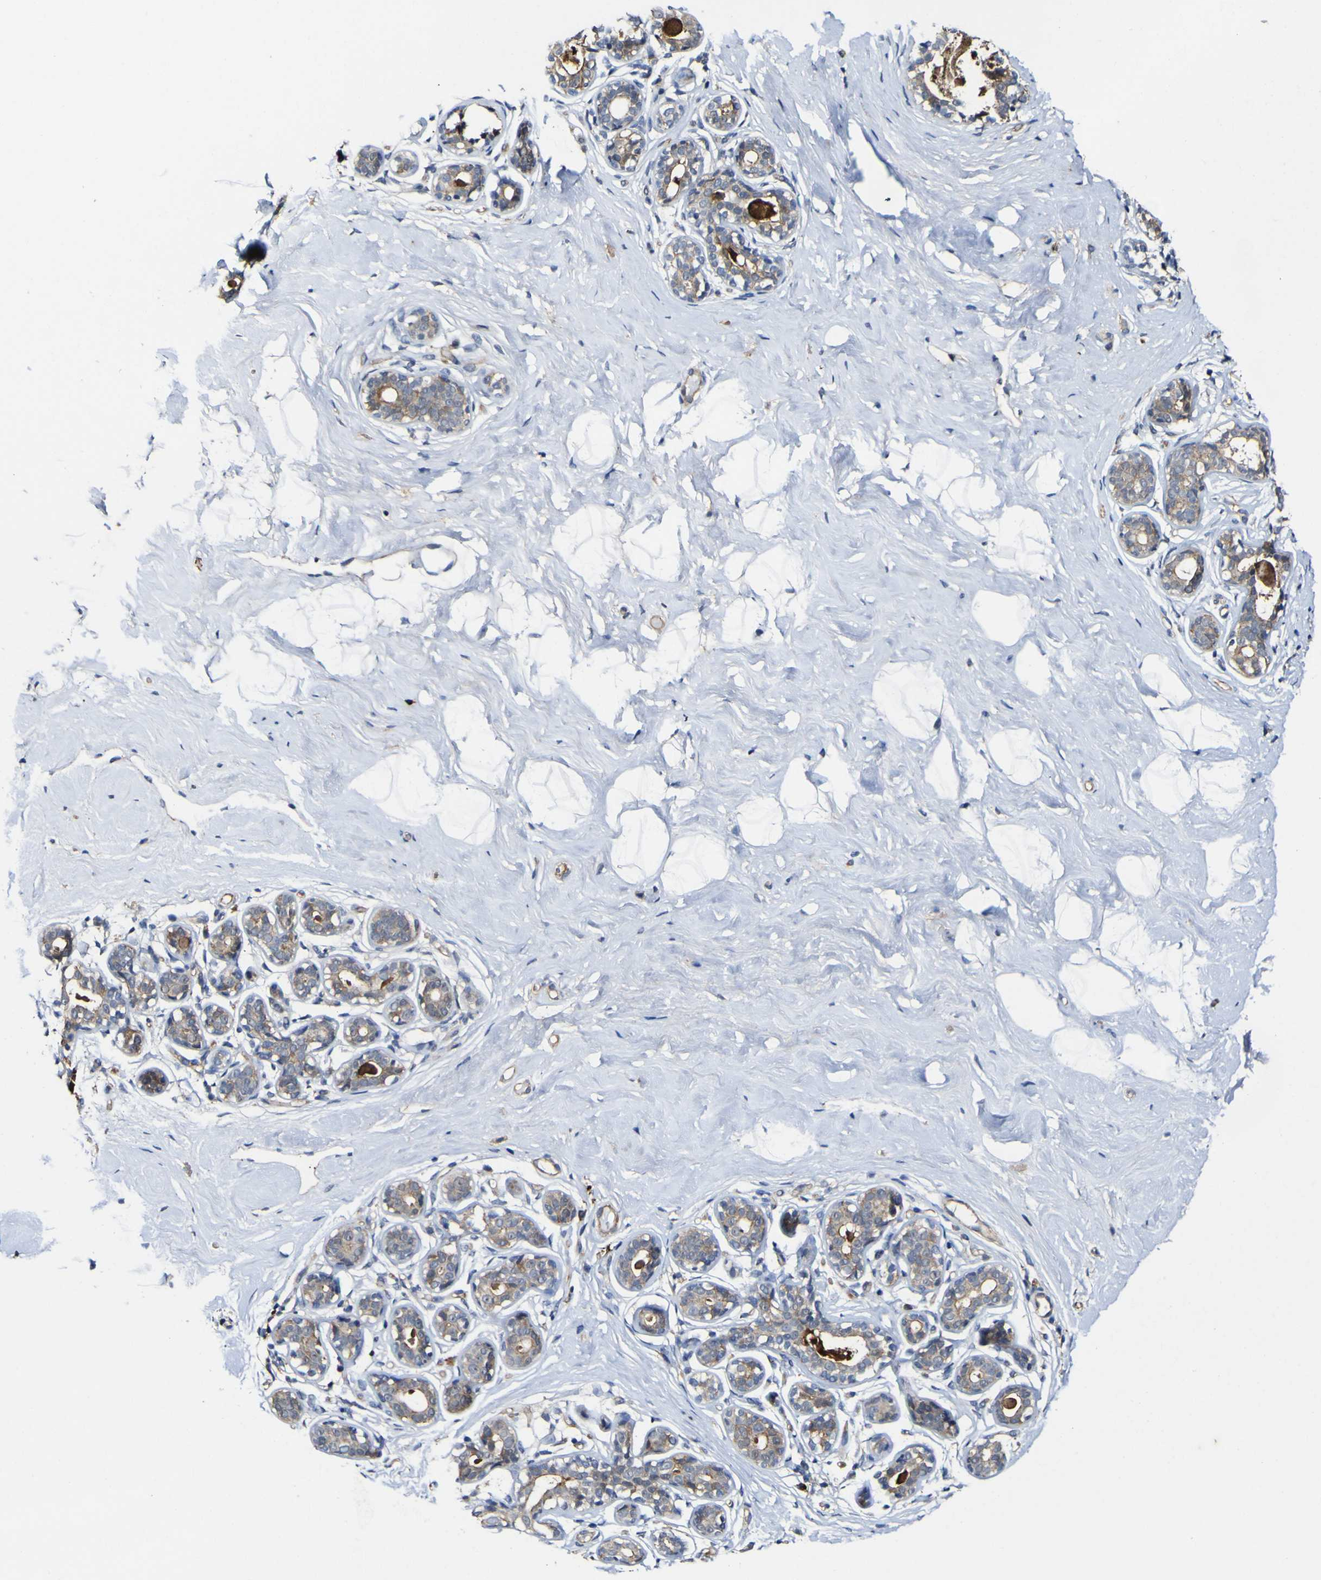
{"staining": {"intensity": "negative", "quantity": "none", "location": "none"}, "tissue": "breast", "cell_type": "Adipocytes", "image_type": "normal", "snomed": [{"axis": "morphology", "description": "Normal tissue, NOS"}, {"axis": "topography", "description": "Breast"}], "caption": "Adipocytes are negative for protein expression in normal human breast. (Immunohistochemistry, brightfield microscopy, high magnification).", "gene": "CCL2", "patient": {"sex": "female", "age": 23}}